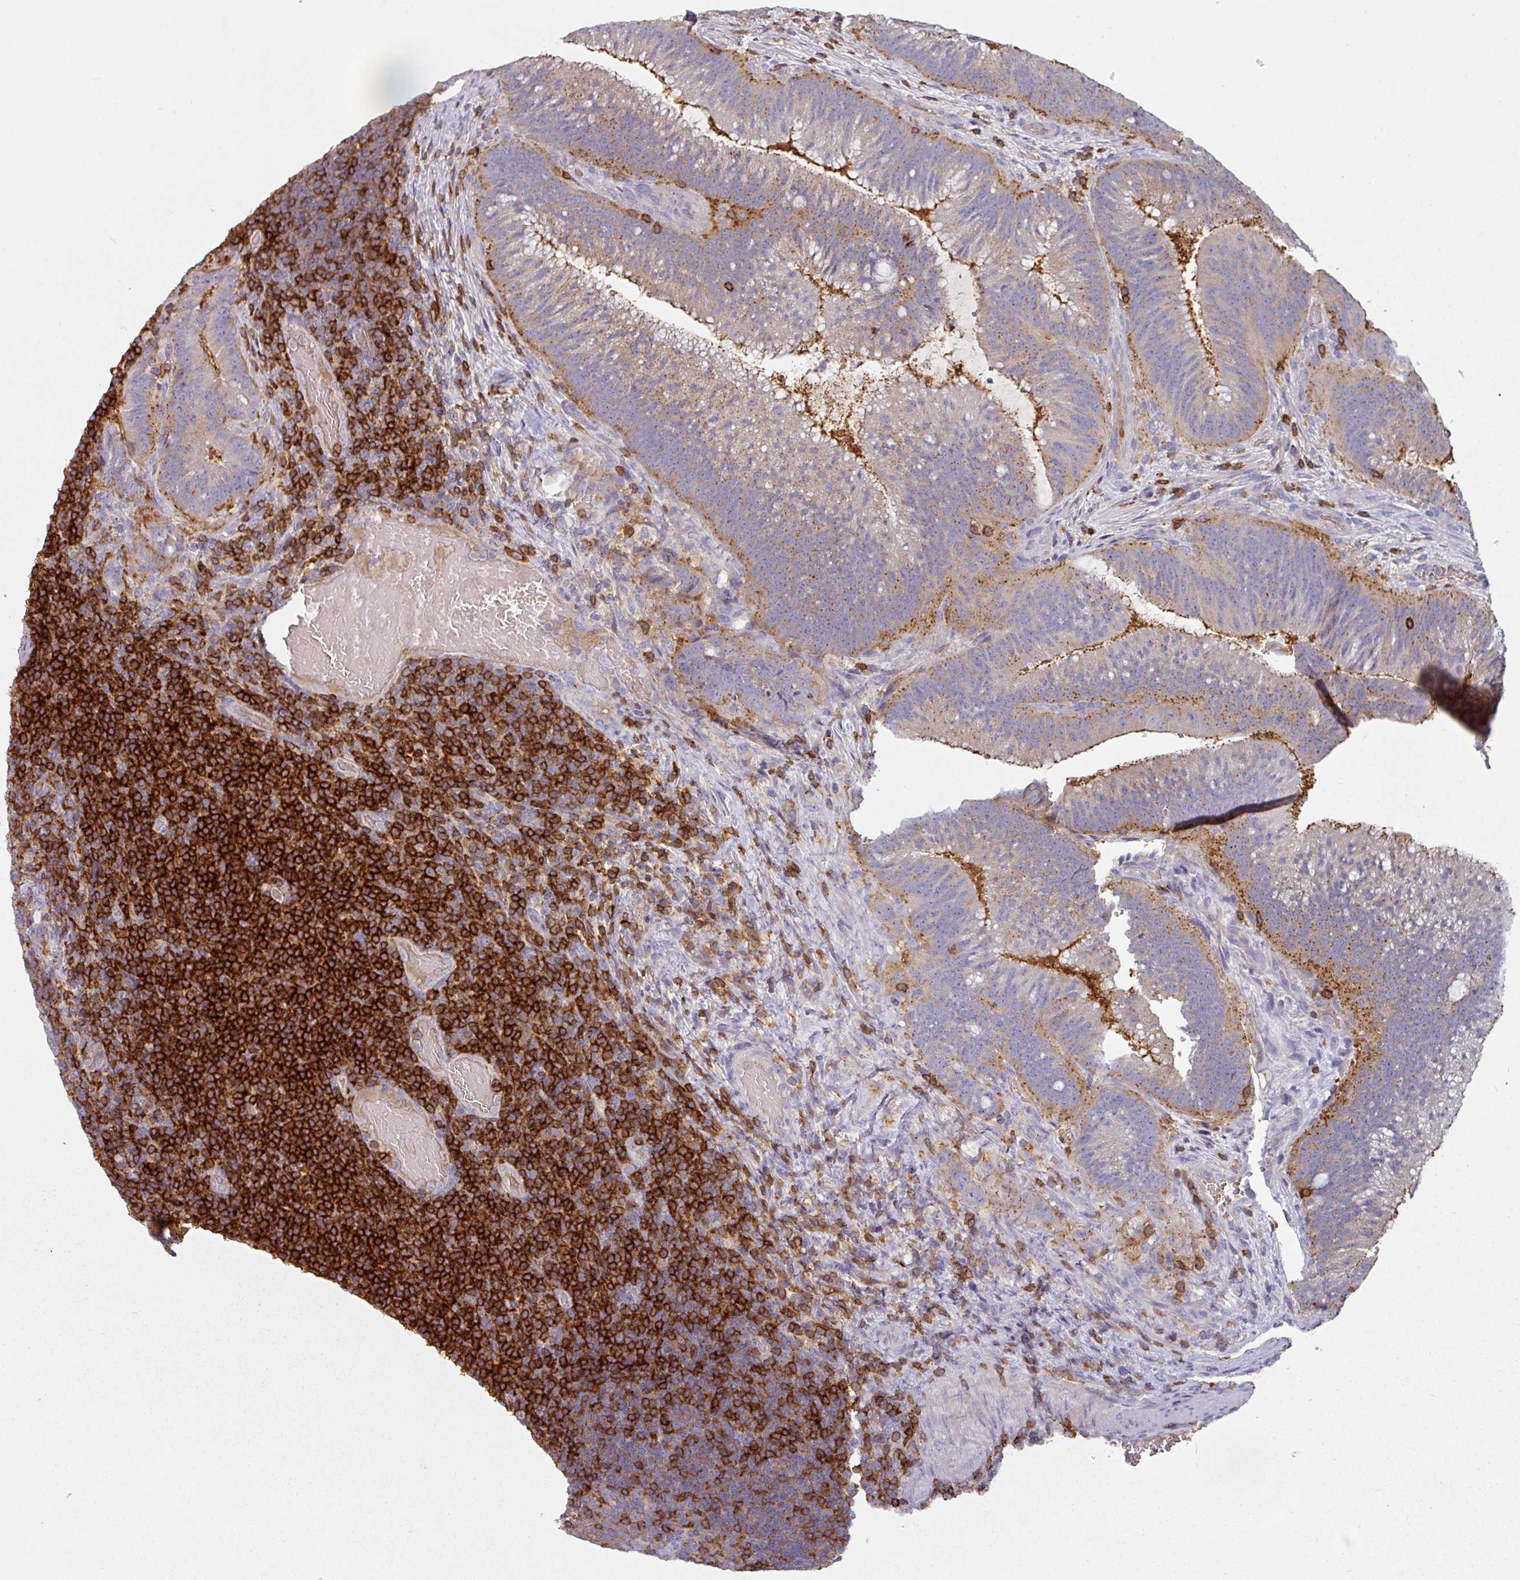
{"staining": {"intensity": "moderate", "quantity": "<25%", "location": "cytoplasmic/membranous"}, "tissue": "colorectal cancer", "cell_type": "Tumor cells", "image_type": "cancer", "snomed": [{"axis": "morphology", "description": "Adenocarcinoma, NOS"}, {"axis": "topography", "description": "Colon"}], "caption": "Protein staining exhibits moderate cytoplasmic/membranous expression in approximately <25% of tumor cells in adenocarcinoma (colorectal).", "gene": "CD3G", "patient": {"sex": "female", "age": 43}}